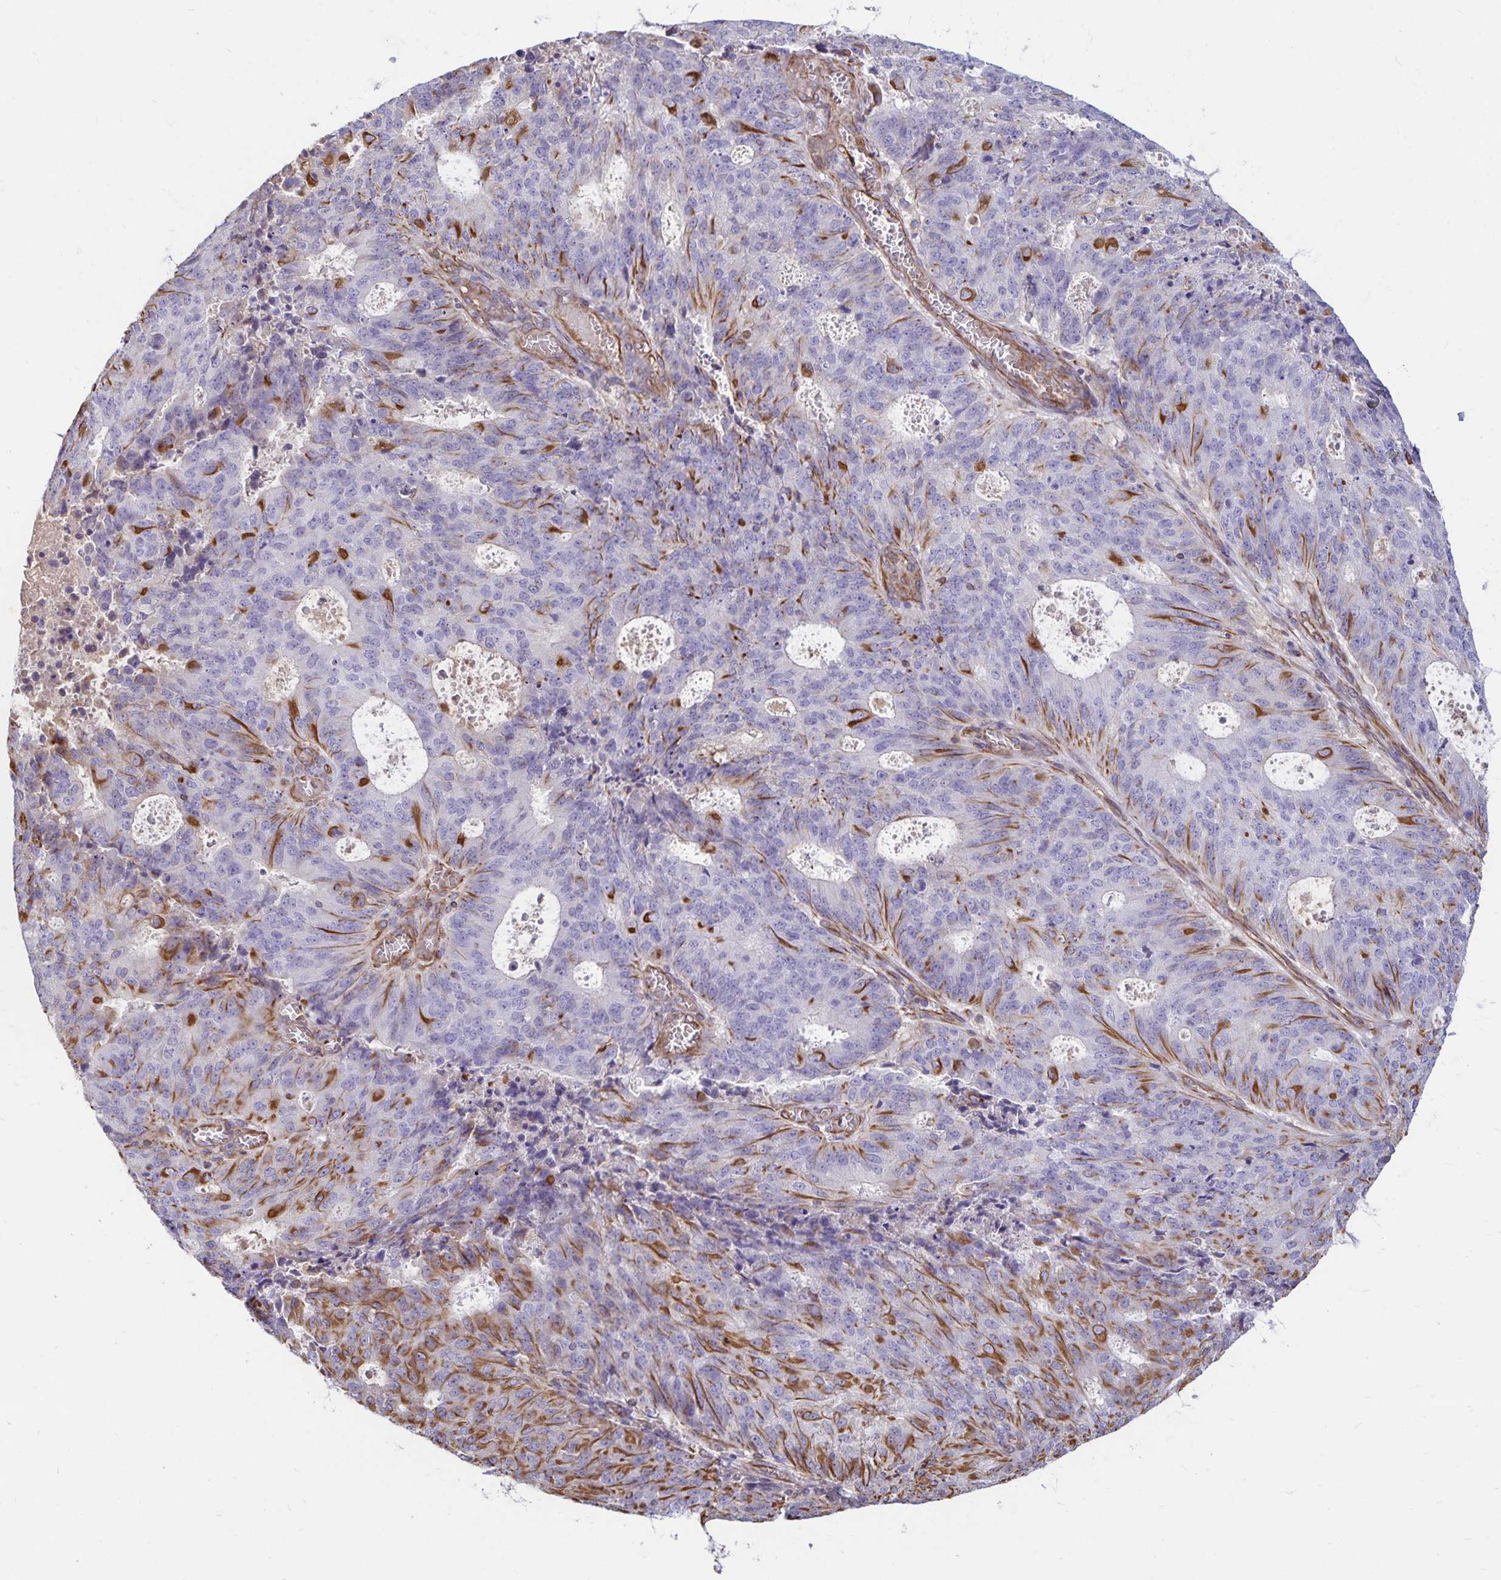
{"staining": {"intensity": "moderate", "quantity": "<25%", "location": "cytoplasmic/membranous"}, "tissue": "endometrial cancer", "cell_type": "Tumor cells", "image_type": "cancer", "snomed": [{"axis": "morphology", "description": "Adenocarcinoma, NOS"}, {"axis": "topography", "description": "Endometrium"}], "caption": "A brown stain highlights moderate cytoplasmic/membranous positivity of a protein in human endometrial adenocarcinoma tumor cells.", "gene": "TRPV6", "patient": {"sex": "female", "age": 82}}